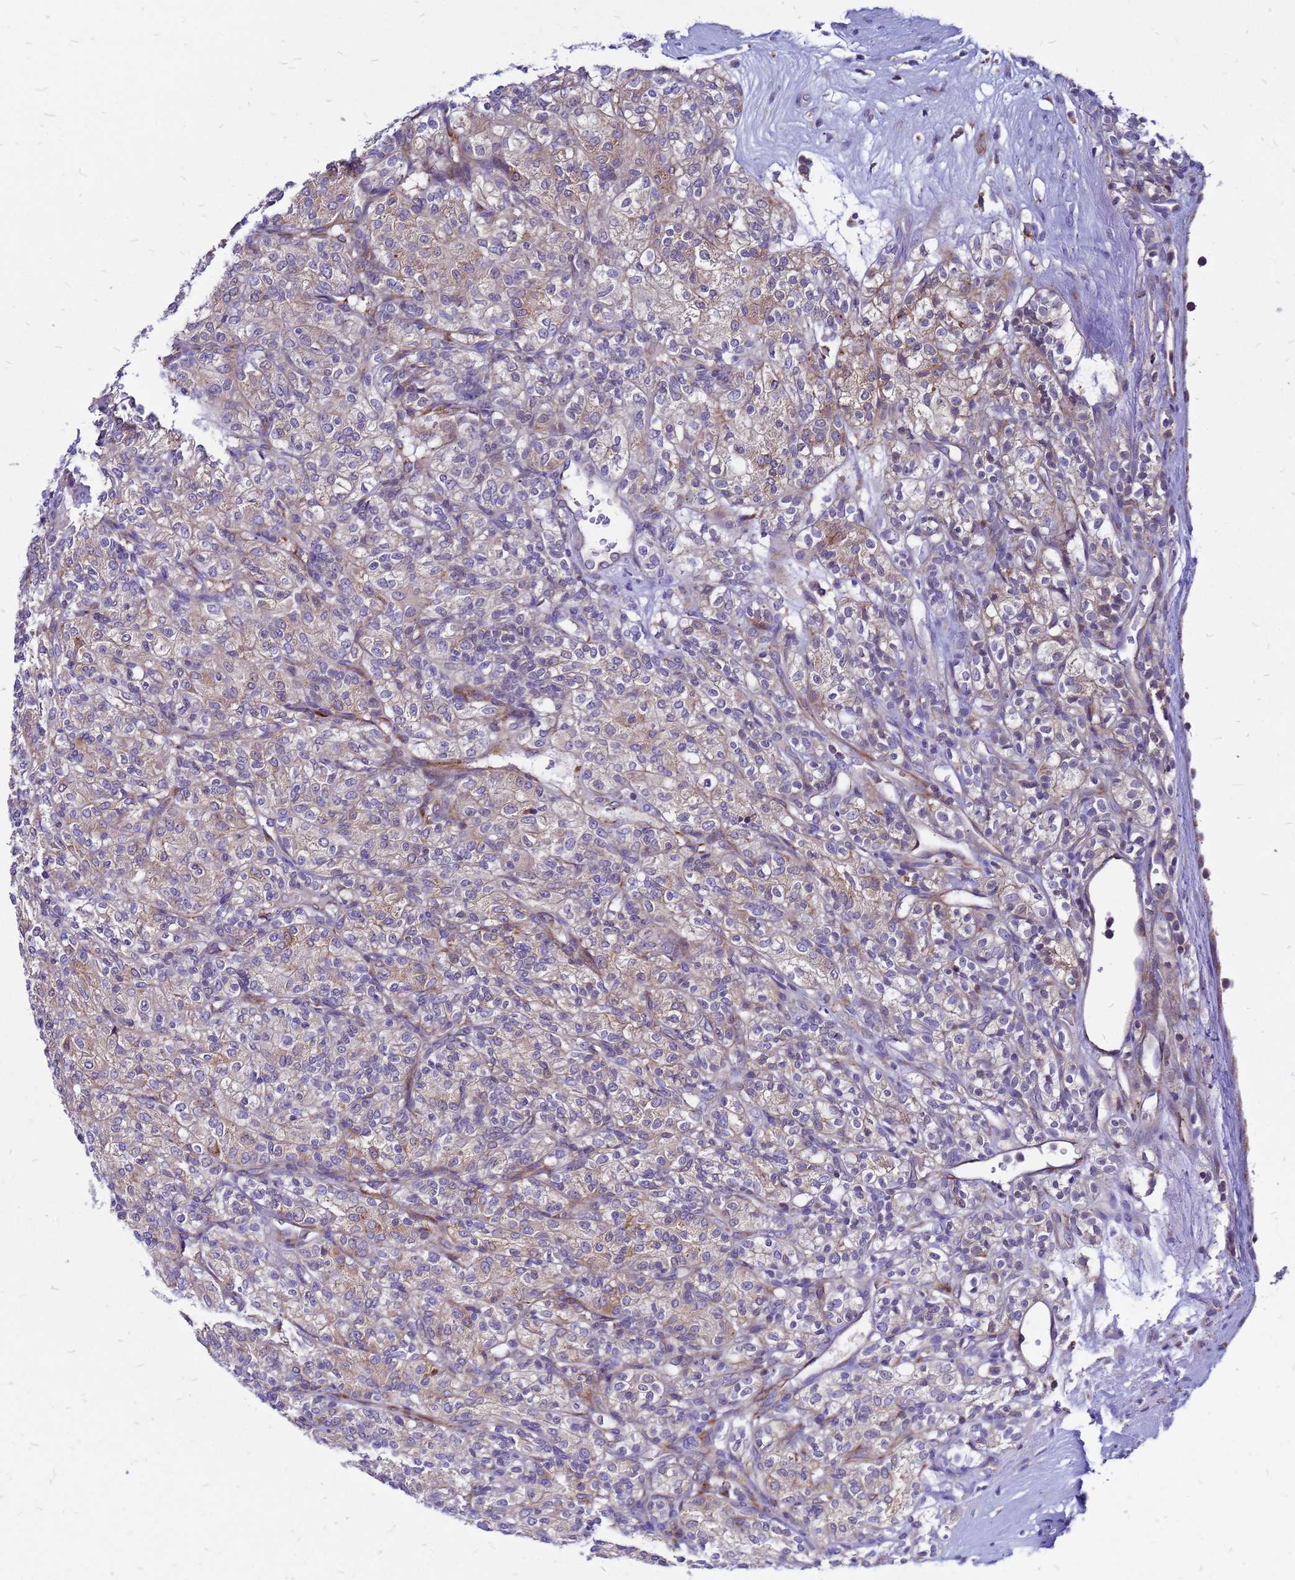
{"staining": {"intensity": "weak", "quantity": "<25%", "location": "cytoplasmic/membranous"}, "tissue": "renal cancer", "cell_type": "Tumor cells", "image_type": "cancer", "snomed": [{"axis": "morphology", "description": "Adenocarcinoma, NOS"}, {"axis": "topography", "description": "Kidney"}], "caption": "A histopathology image of renal adenocarcinoma stained for a protein demonstrates no brown staining in tumor cells.", "gene": "FHIP1A", "patient": {"sex": "male", "age": 77}}